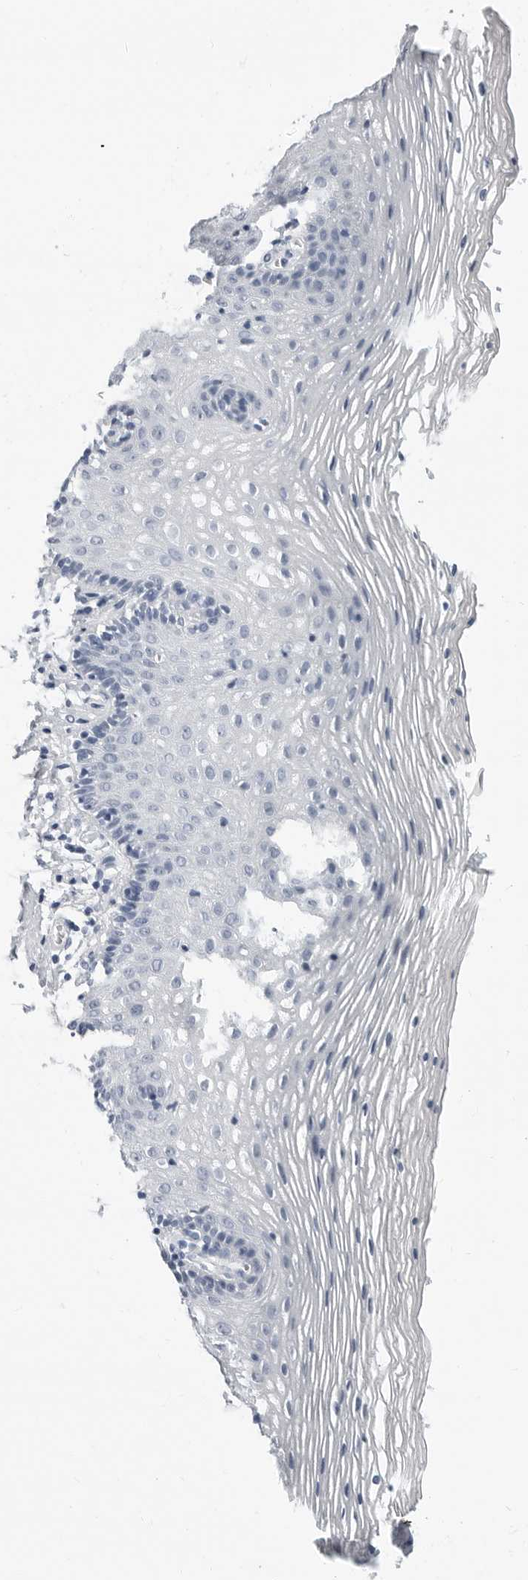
{"staining": {"intensity": "negative", "quantity": "none", "location": "none"}, "tissue": "vagina", "cell_type": "Squamous epithelial cells", "image_type": "normal", "snomed": [{"axis": "morphology", "description": "Normal tissue, NOS"}, {"axis": "topography", "description": "Vagina"}], "caption": "Immunohistochemistry micrograph of unremarkable vagina: human vagina stained with DAB exhibits no significant protein staining in squamous epithelial cells. (IHC, brightfield microscopy, high magnification).", "gene": "PLN", "patient": {"sex": "female", "age": 32}}